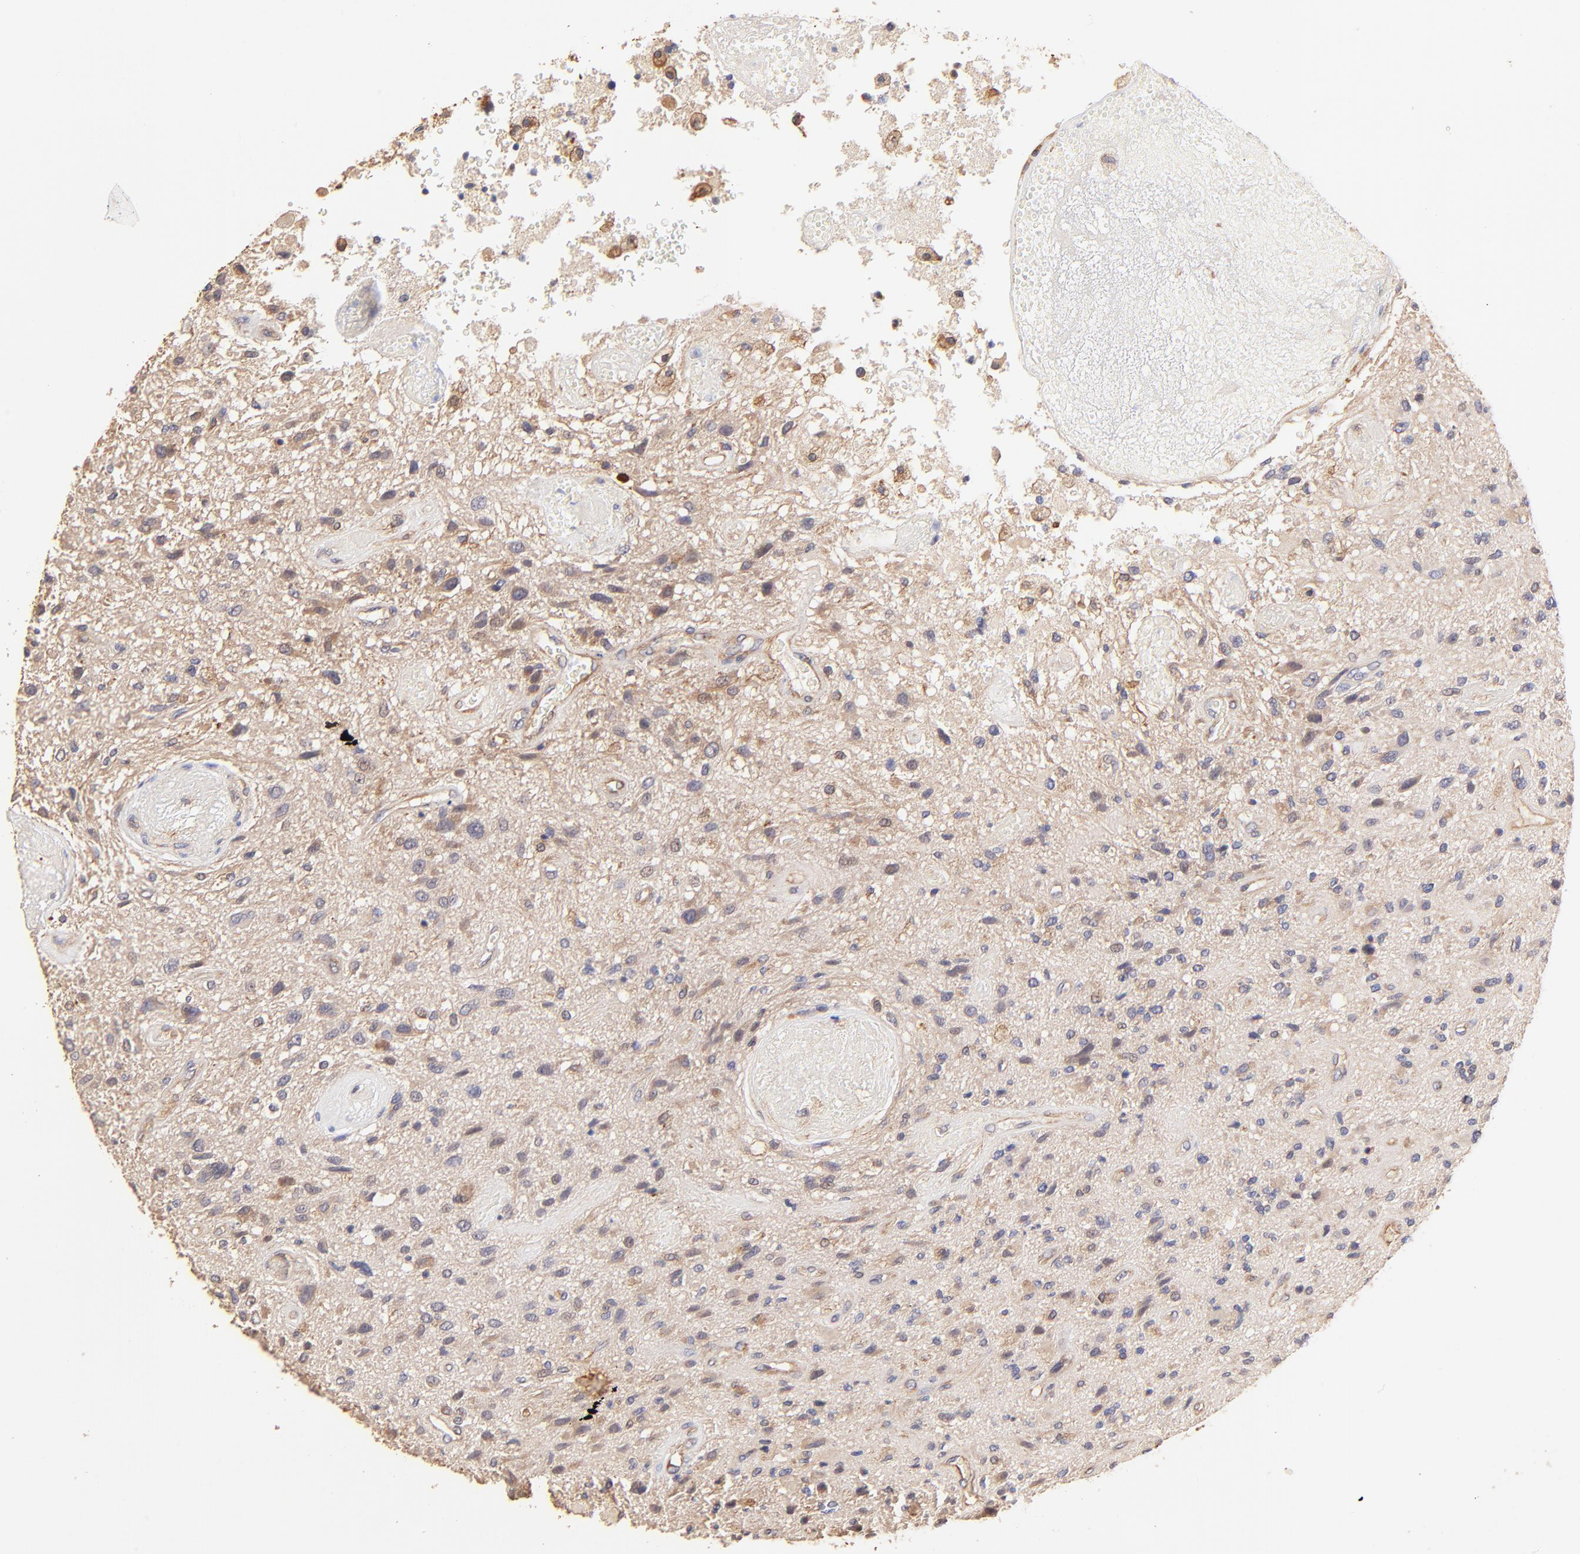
{"staining": {"intensity": "weak", "quantity": "25%-75%", "location": "cytoplasmic/membranous"}, "tissue": "glioma", "cell_type": "Tumor cells", "image_type": "cancer", "snomed": [{"axis": "morphology", "description": "Normal tissue, NOS"}, {"axis": "morphology", "description": "Glioma, malignant, High grade"}, {"axis": "topography", "description": "Cerebral cortex"}], "caption": "A low amount of weak cytoplasmic/membranous expression is present in approximately 25%-75% of tumor cells in glioma tissue.", "gene": "TNFAIP3", "patient": {"sex": "male", "age": 75}}